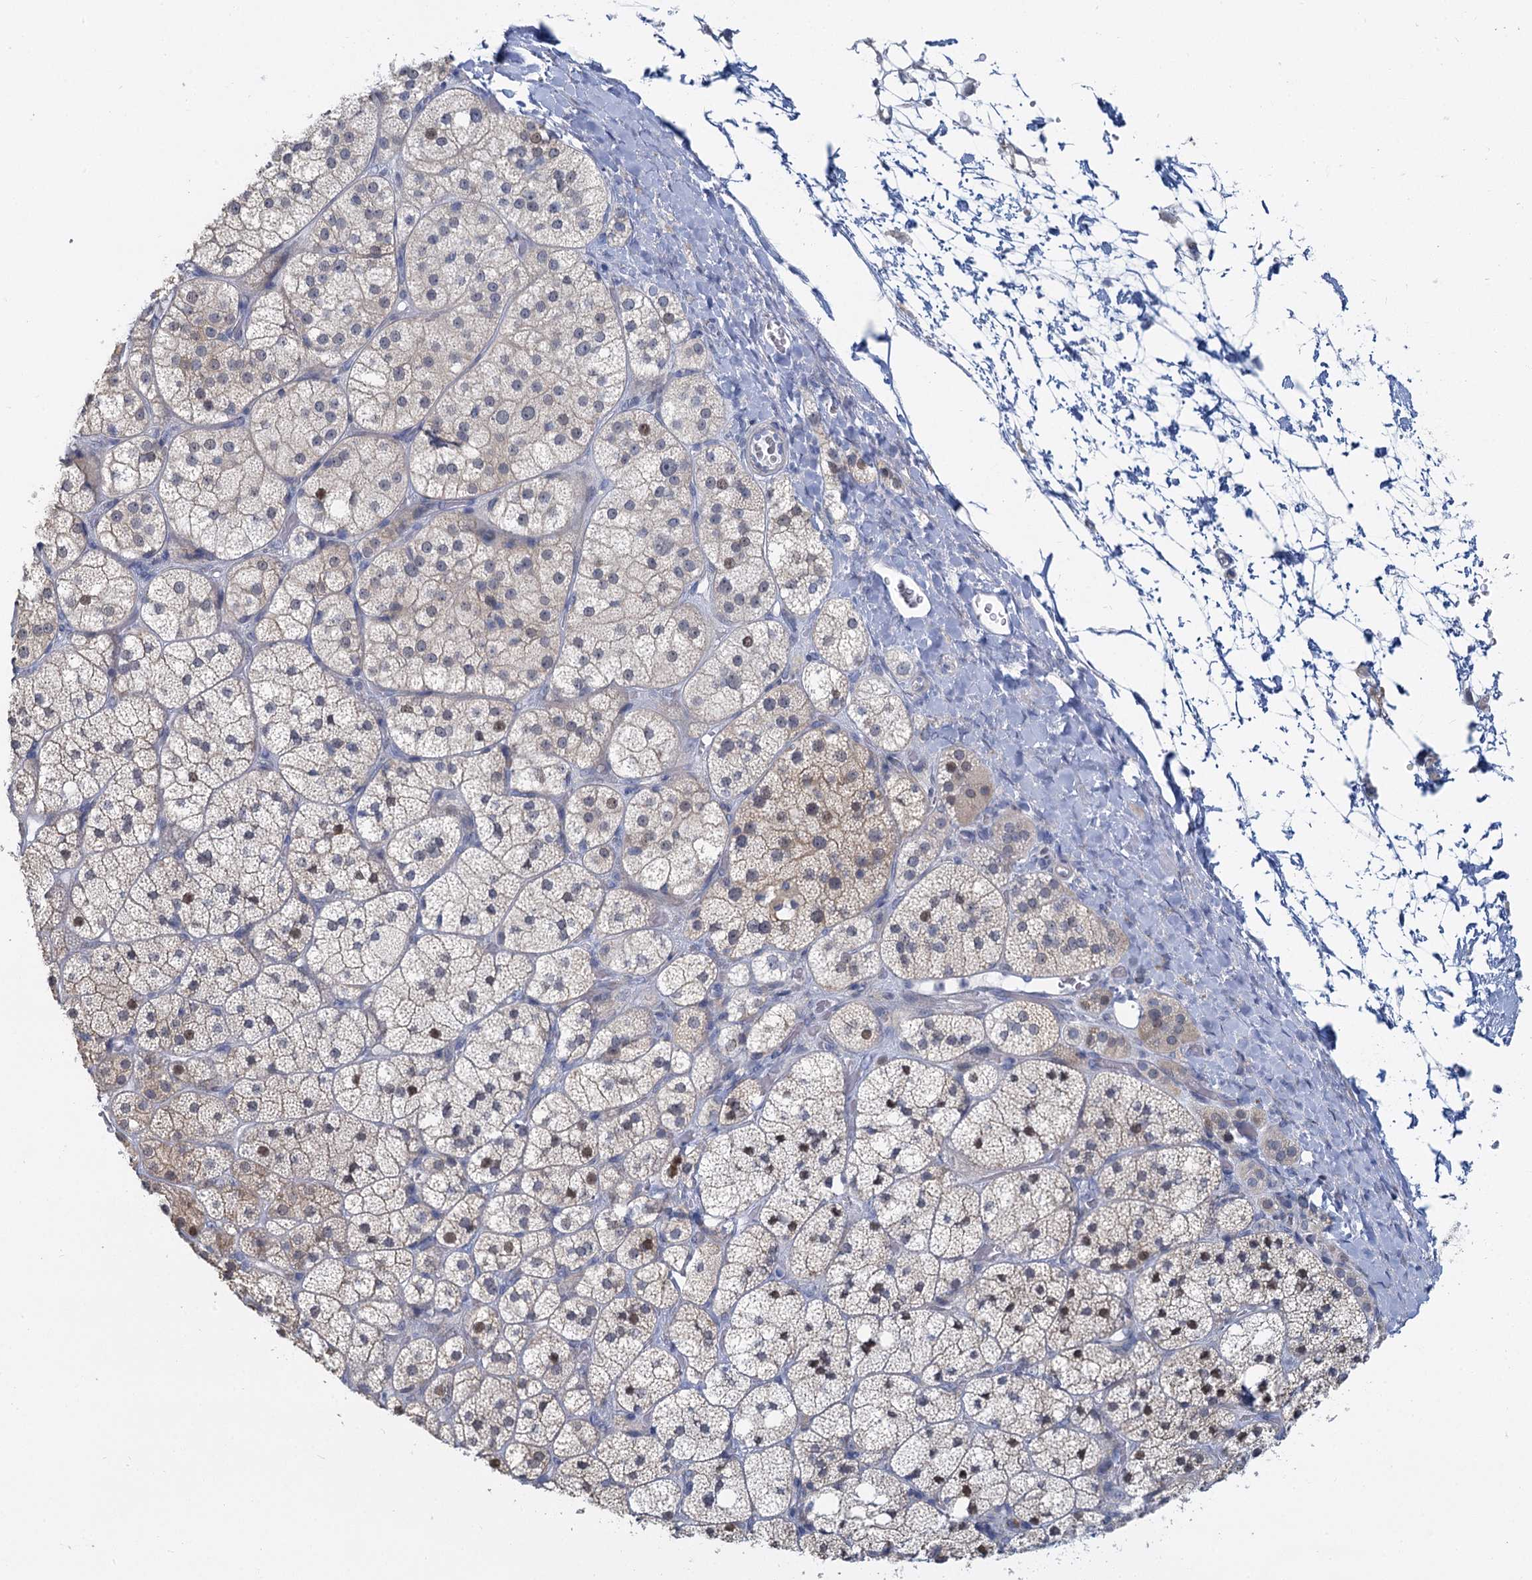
{"staining": {"intensity": "moderate", "quantity": "25%-75%", "location": "cytoplasmic/membranous,nuclear"}, "tissue": "adrenal gland", "cell_type": "Glandular cells", "image_type": "normal", "snomed": [{"axis": "morphology", "description": "Normal tissue, NOS"}, {"axis": "topography", "description": "Adrenal gland"}], "caption": "A medium amount of moderate cytoplasmic/membranous,nuclear expression is seen in approximately 25%-75% of glandular cells in unremarkable adrenal gland.", "gene": "ACRBP", "patient": {"sex": "male", "age": 61}}